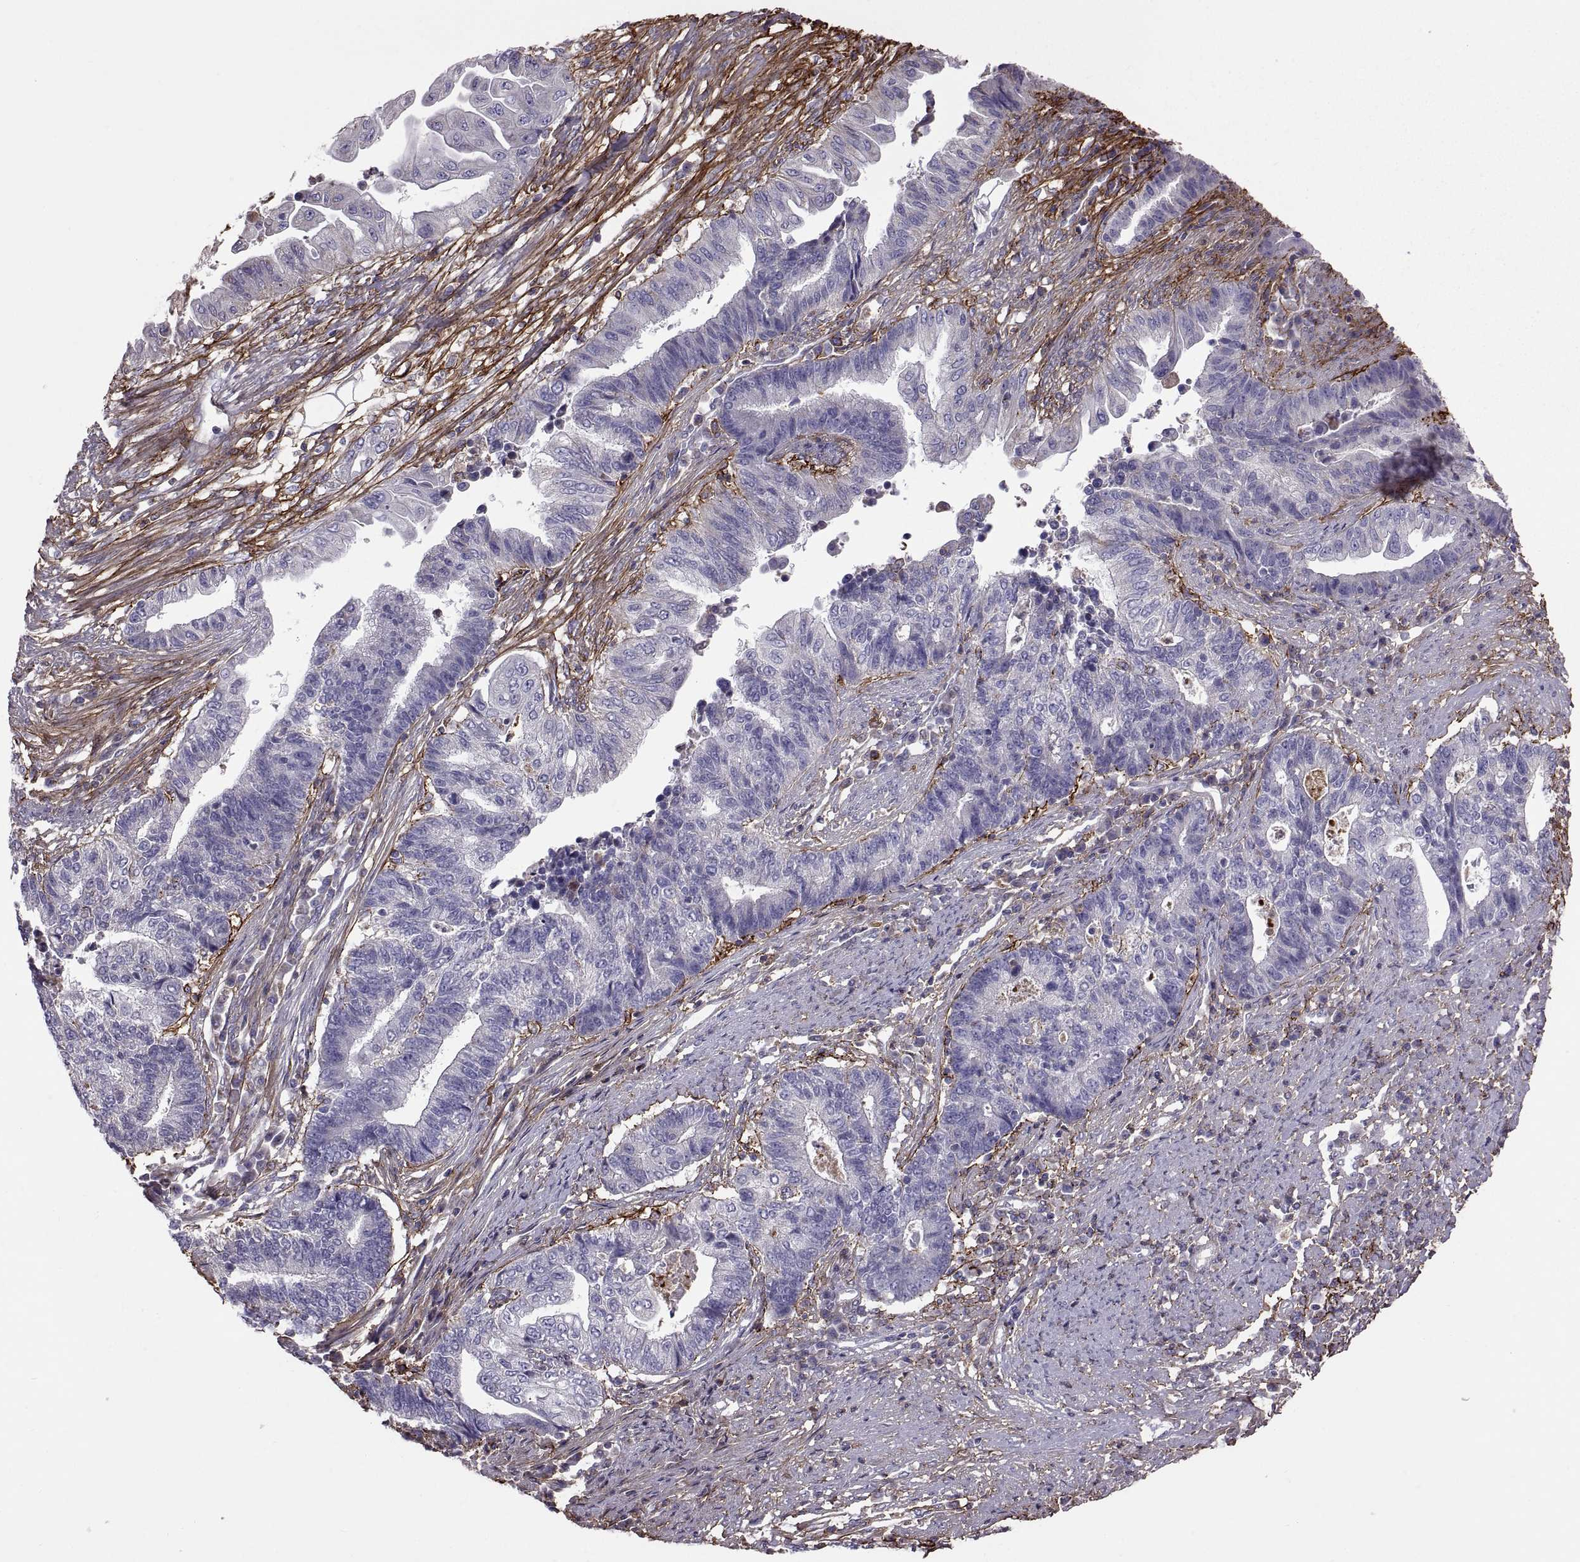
{"staining": {"intensity": "moderate", "quantity": "<25%", "location": "cytoplasmic/membranous"}, "tissue": "endometrial cancer", "cell_type": "Tumor cells", "image_type": "cancer", "snomed": [{"axis": "morphology", "description": "Adenocarcinoma, NOS"}, {"axis": "topography", "description": "Uterus"}, {"axis": "topography", "description": "Endometrium"}], "caption": "Immunohistochemistry (IHC) of endometrial cancer (adenocarcinoma) exhibits low levels of moderate cytoplasmic/membranous positivity in approximately <25% of tumor cells.", "gene": "EMILIN2", "patient": {"sex": "female", "age": 54}}